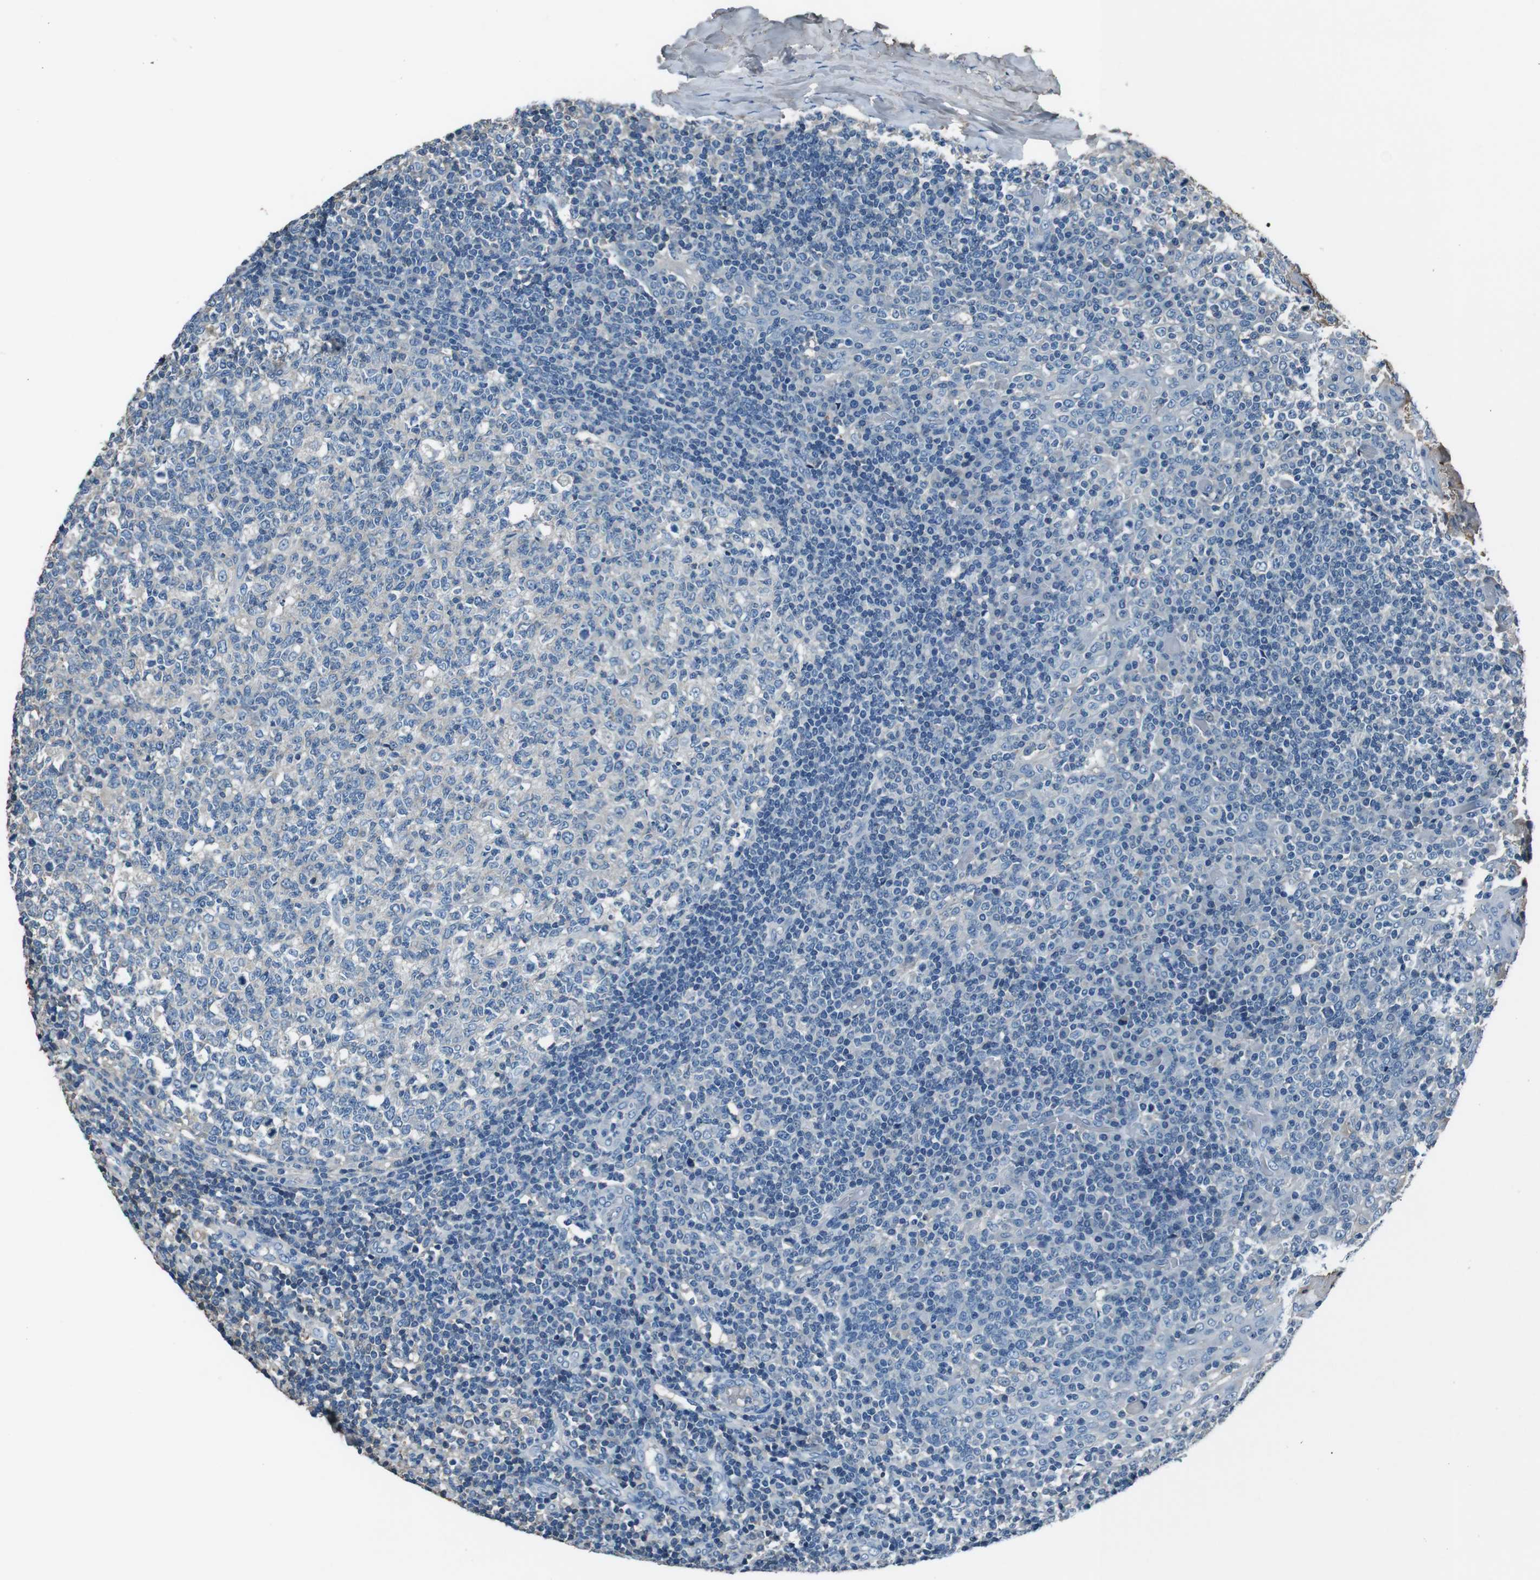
{"staining": {"intensity": "negative", "quantity": "none", "location": "none"}, "tissue": "tonsil", "cell_type": "Germinal center cells", "image_type": "normal", "snomed": [{"axis": "morphology", "description": "Normal tissue, NOS"}, {"axis": "topography", "description": "Tonsil"}], "caption": "Immunohistochemical staining of unremarkable human tonsil exhibits no significant staining in germinal center cells. (DAB (3,3'-diaminobenzidine) immunohistochemistry, high magnification).", "gene": "LEP", "patient": {"sex": "female", "age": 19}}